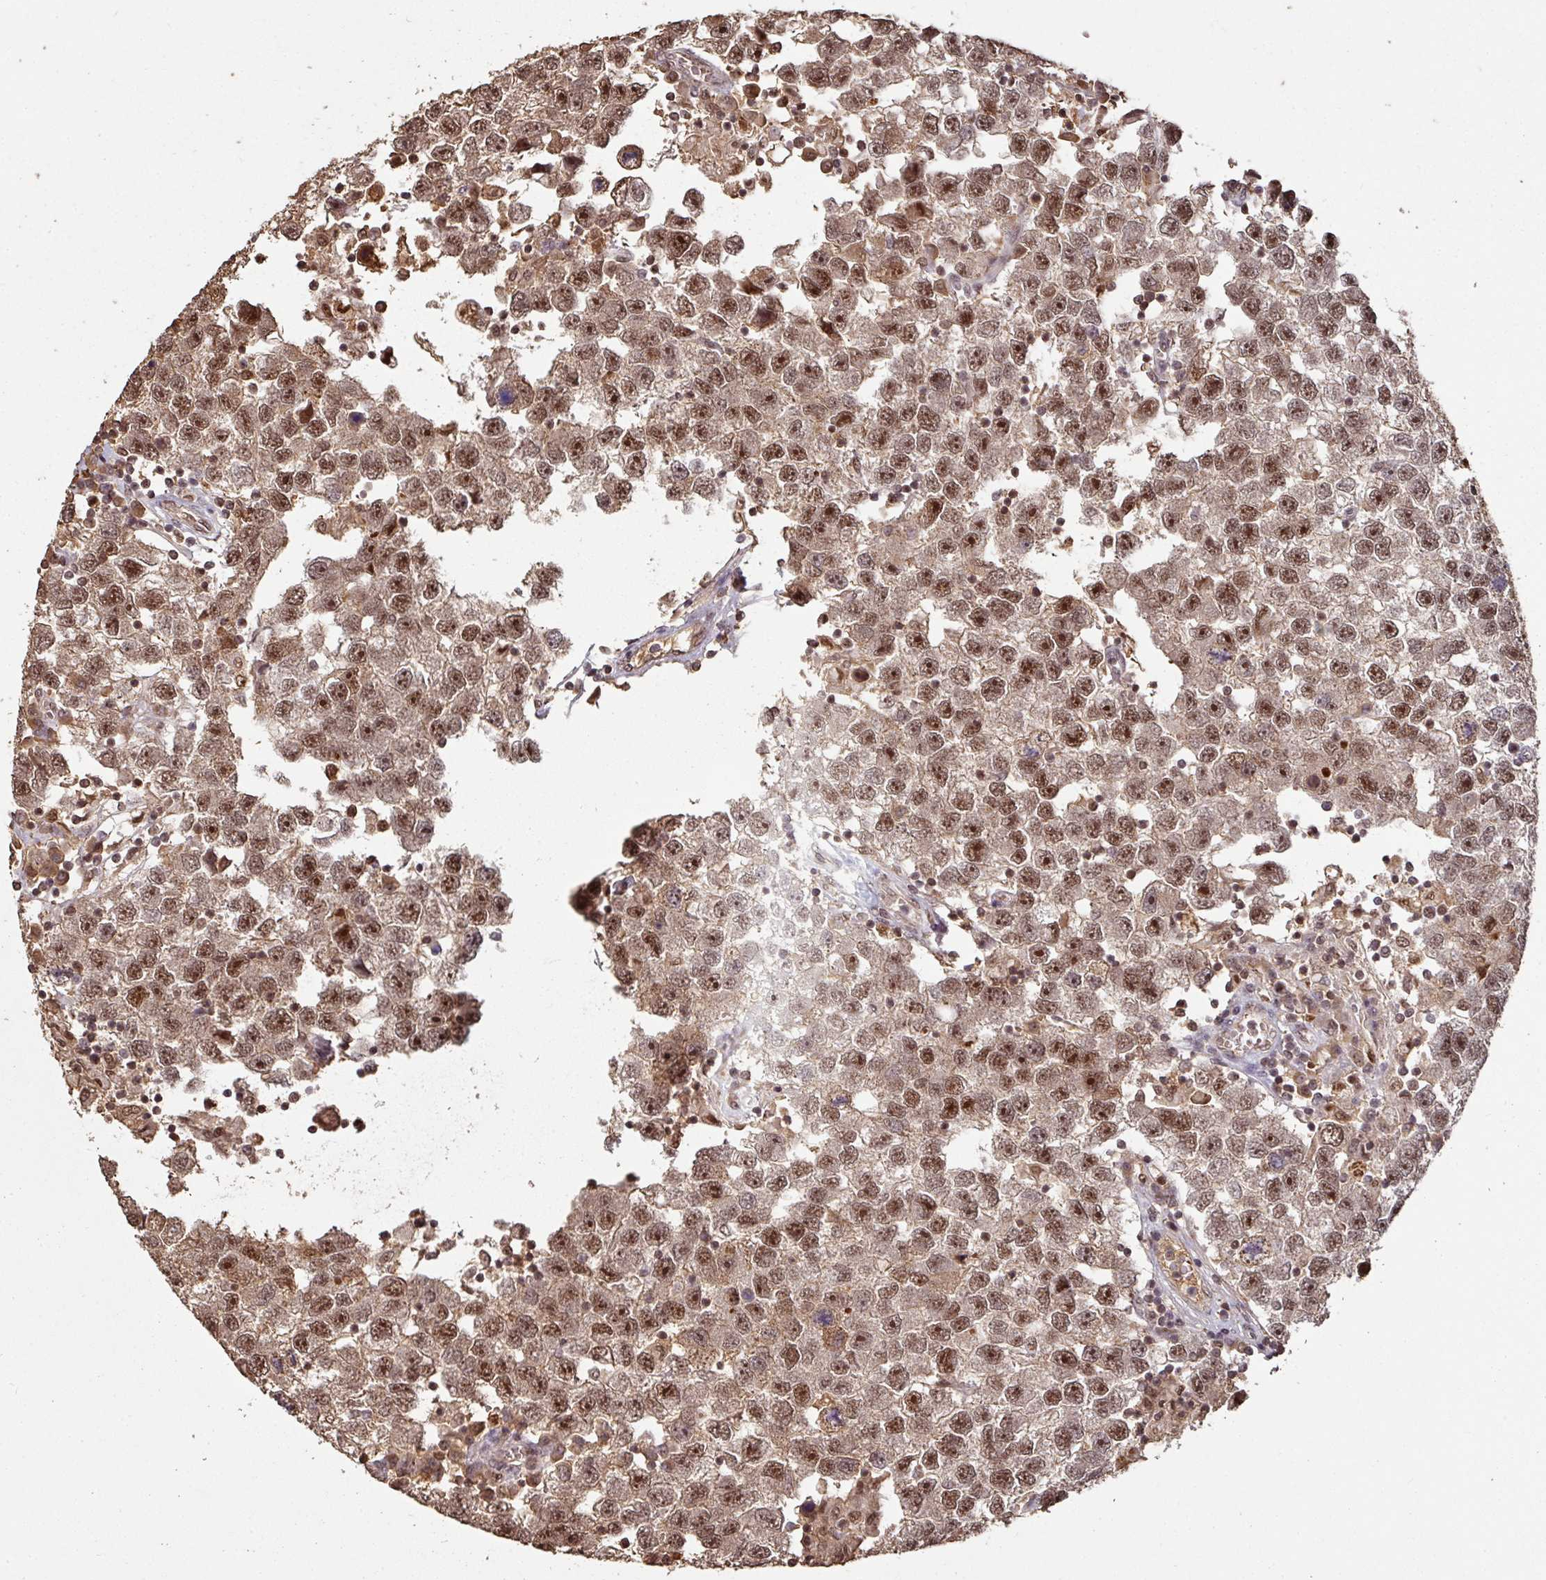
{"staining": {"intensity": "moderate", "quantity": ">75%", "location": "nuclear"}, "tissue": "testis cancer", "cell_type": "Tumor cells", "image_type": "cancer", "snomed": [{"axis": "morphology", "description": "Seminoma, NOS"}, {"axis": "topography", "description": "Testis"}], "caption": "Brown immunohistochemical staining in human testis cancer displays moderate nuclear expression in approximately >75% of tumor cells. (DAB = brown stain, brightfield microscopy at high magnification).", "gene": "POLD1", "patient": {"sex": "male", "age": 26}}